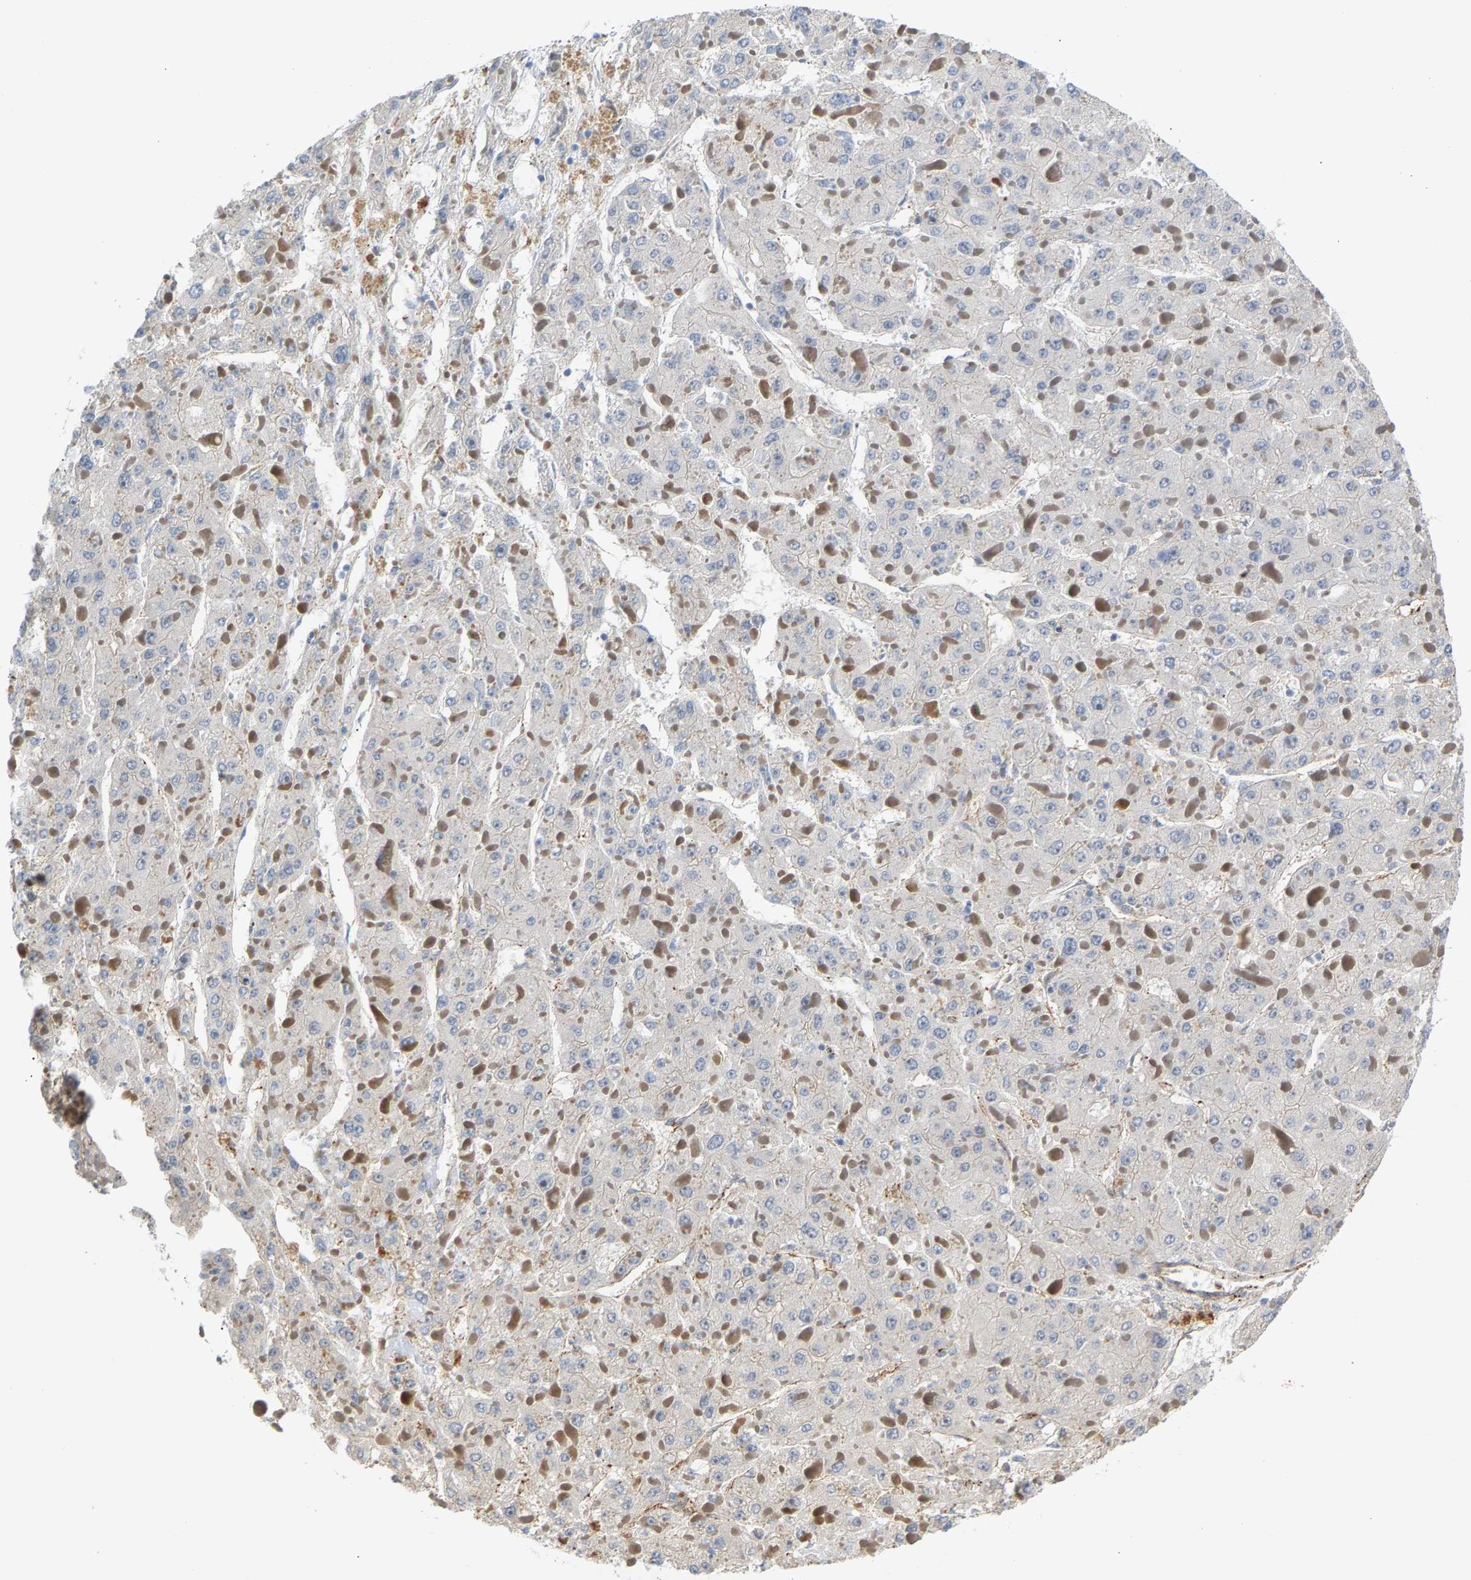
{"staining": {"intensity": "negative", "quantity": "none", "location": "none"}, "tissue": "liver cancer", "cell_type": "Tumor cells", "image_type": "cancer", "snomed": [{"axis": "morphology", "description": "Carcinoma, Hepatocellular, NOS"}, {"axis": "topography", "description": "Liver"}], "caption": "The immunohistochemistry (IHC) image has no significant positivity in tumor cells of hepatocellular carcinoma (liver) tissue. Brightfield microscopy of IHC stained with DAB (brown) and hematoxylin (blue), captured at high magnification.", "gene": "KRTAP27-1", "patient": {"sex": "female", "age": 73}}